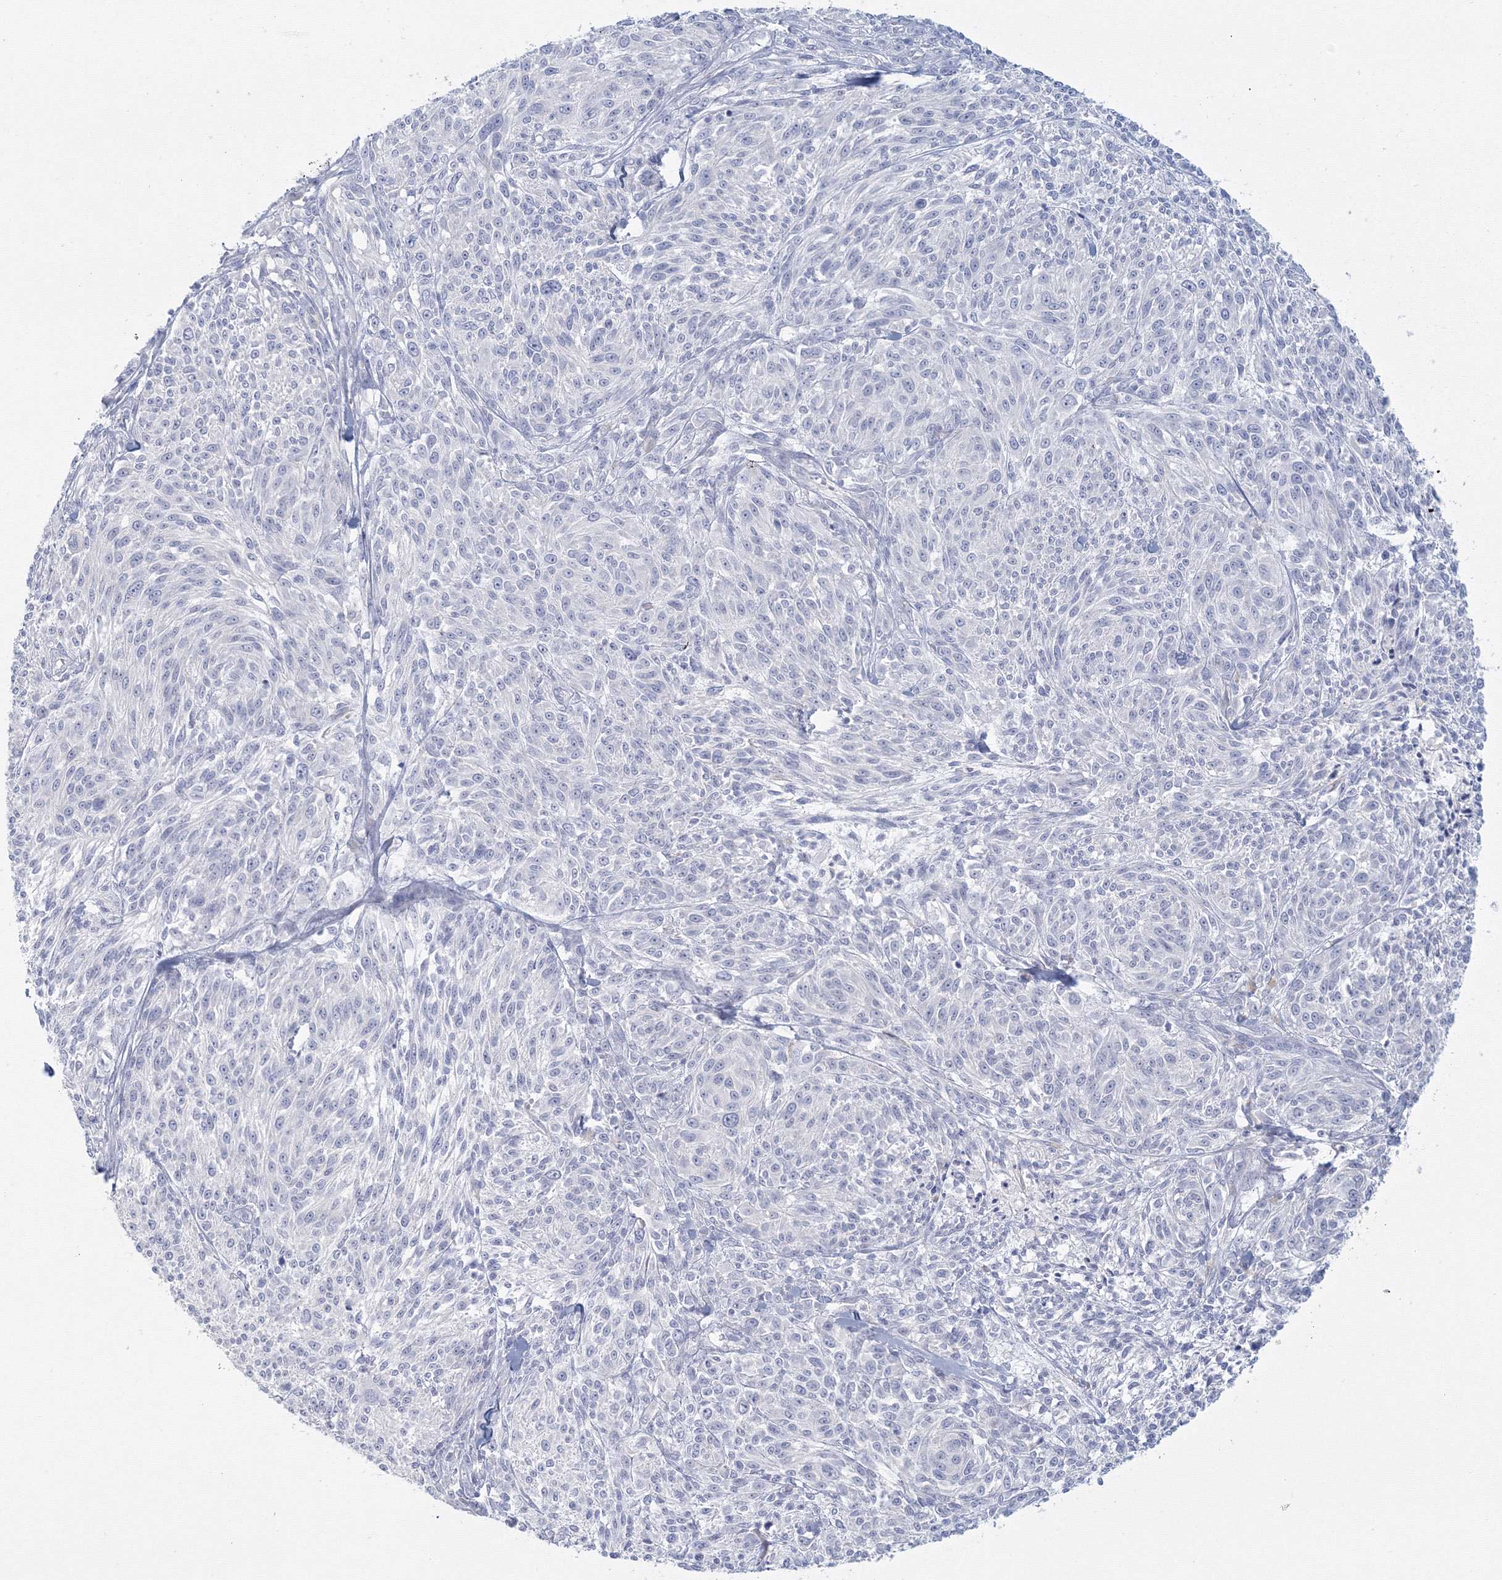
{"staining": {"intensity": "negative", "quantity": "none", "location": "none"}, "tissue": "melanoma", "cell_type": "Tumor cells", "image_type": "cancer", "snomed": [{"axis": "morphology", "description": "Malignant melanoma, NOS"}, {"axis": "topography", "description": "Skin of trunk"}], "caption": "This is an IHC micrograph of malignant melanoma. There is no staining in tumor cells.", "gene": "TACC2", "patient": {"sex": "male", "age": 71}}